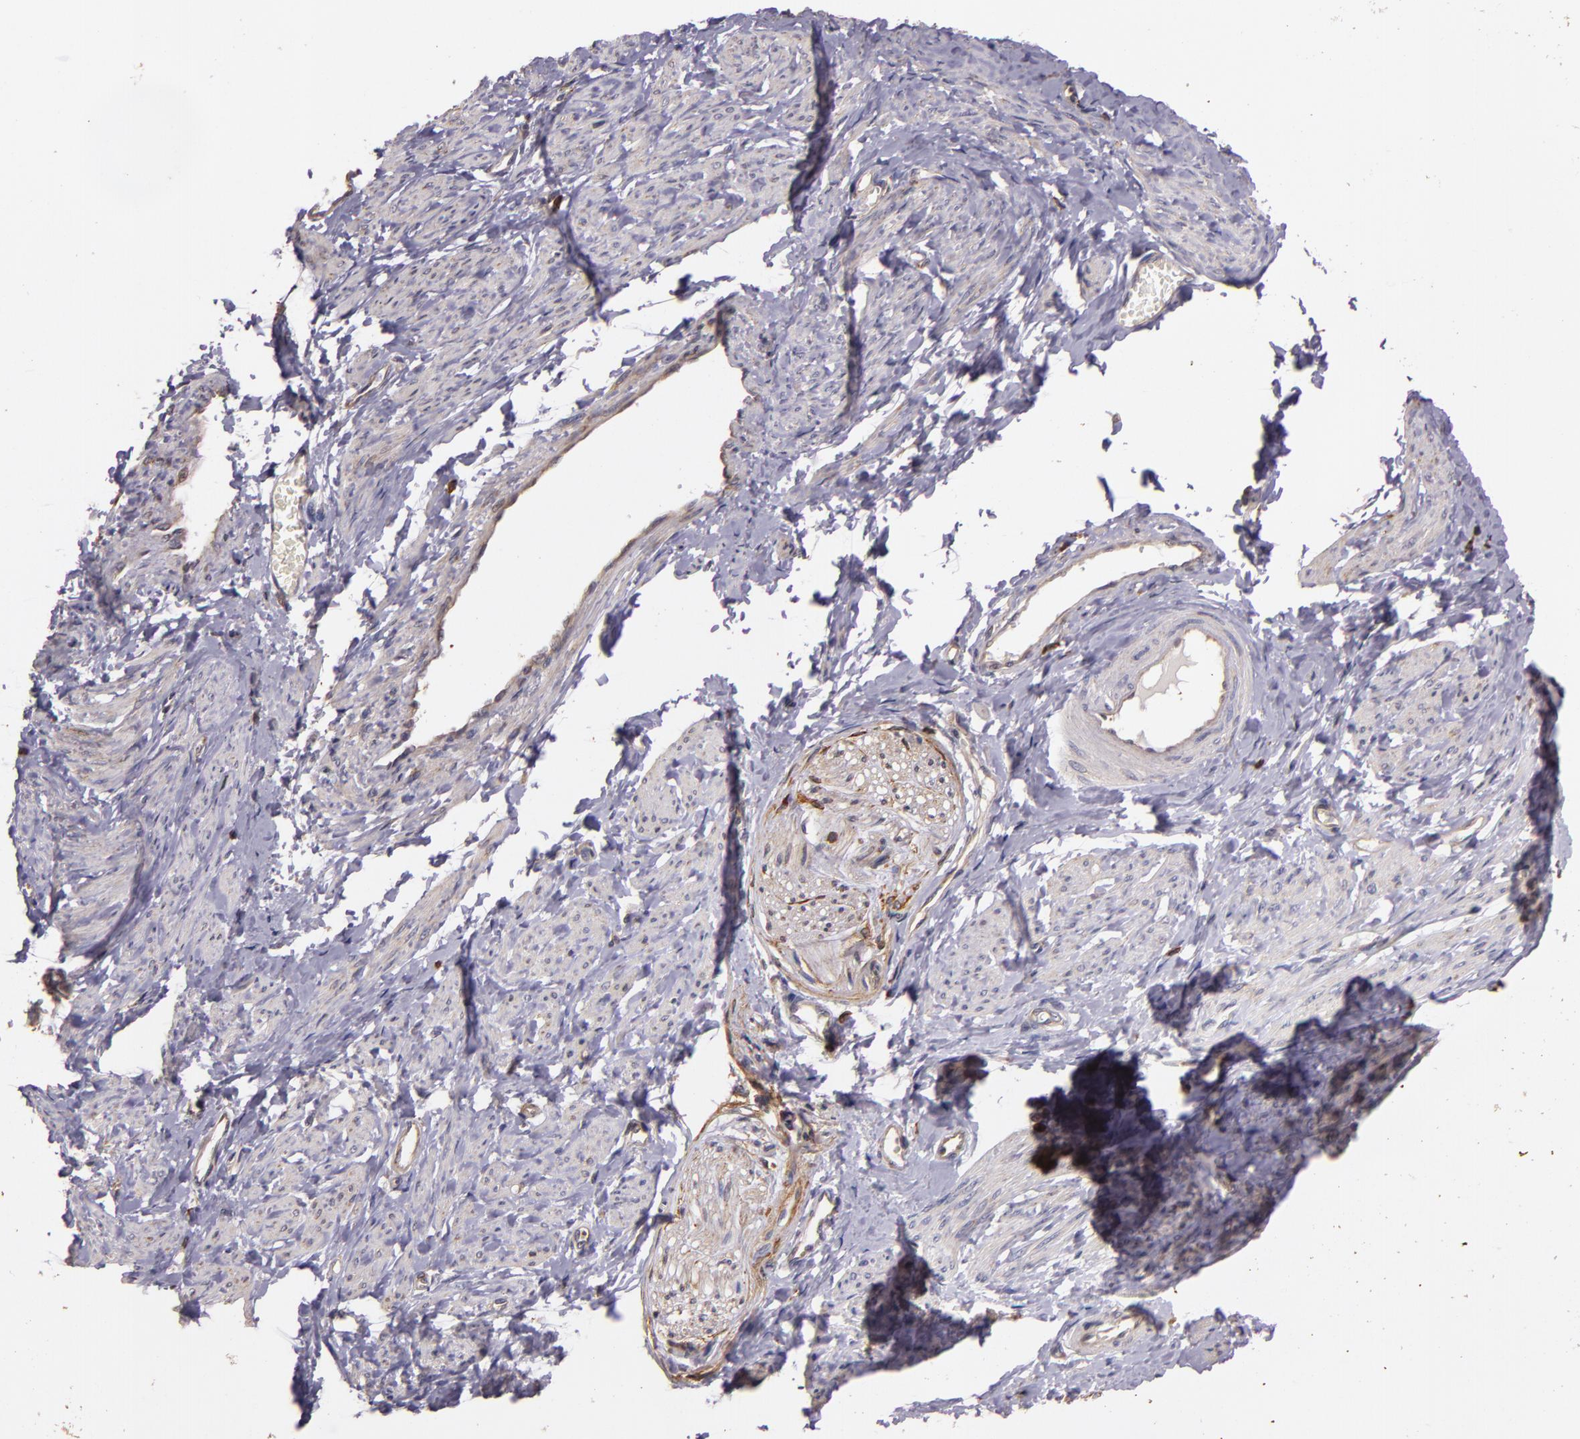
{"staining": {"intensity": "moderate", "quantity": "25%-75%", "location": "cytoplasmic/membranous"}, "tissue": "smooth muscle", "cell_type": "Smooth muscle cells", "image_type": "normal", "snomed": [{"axis": "morphology", "description": "Normal tissue, NOS"}, {"axis": "topography", "description": "Smooth muscle"}, {"axis": "topography", "description": "Uterus"}], "caption": "Immunohistochemistry (IHC) image of unremarkable smooth muscle stained for a protein (brown), which shows medium levels of moderate cytoplasmic/membranous positivity in about 25%-75% of smooth muscle cells.", "gene": "SLC9A3R1", "patient": {"sex": "female", "age": 39}}